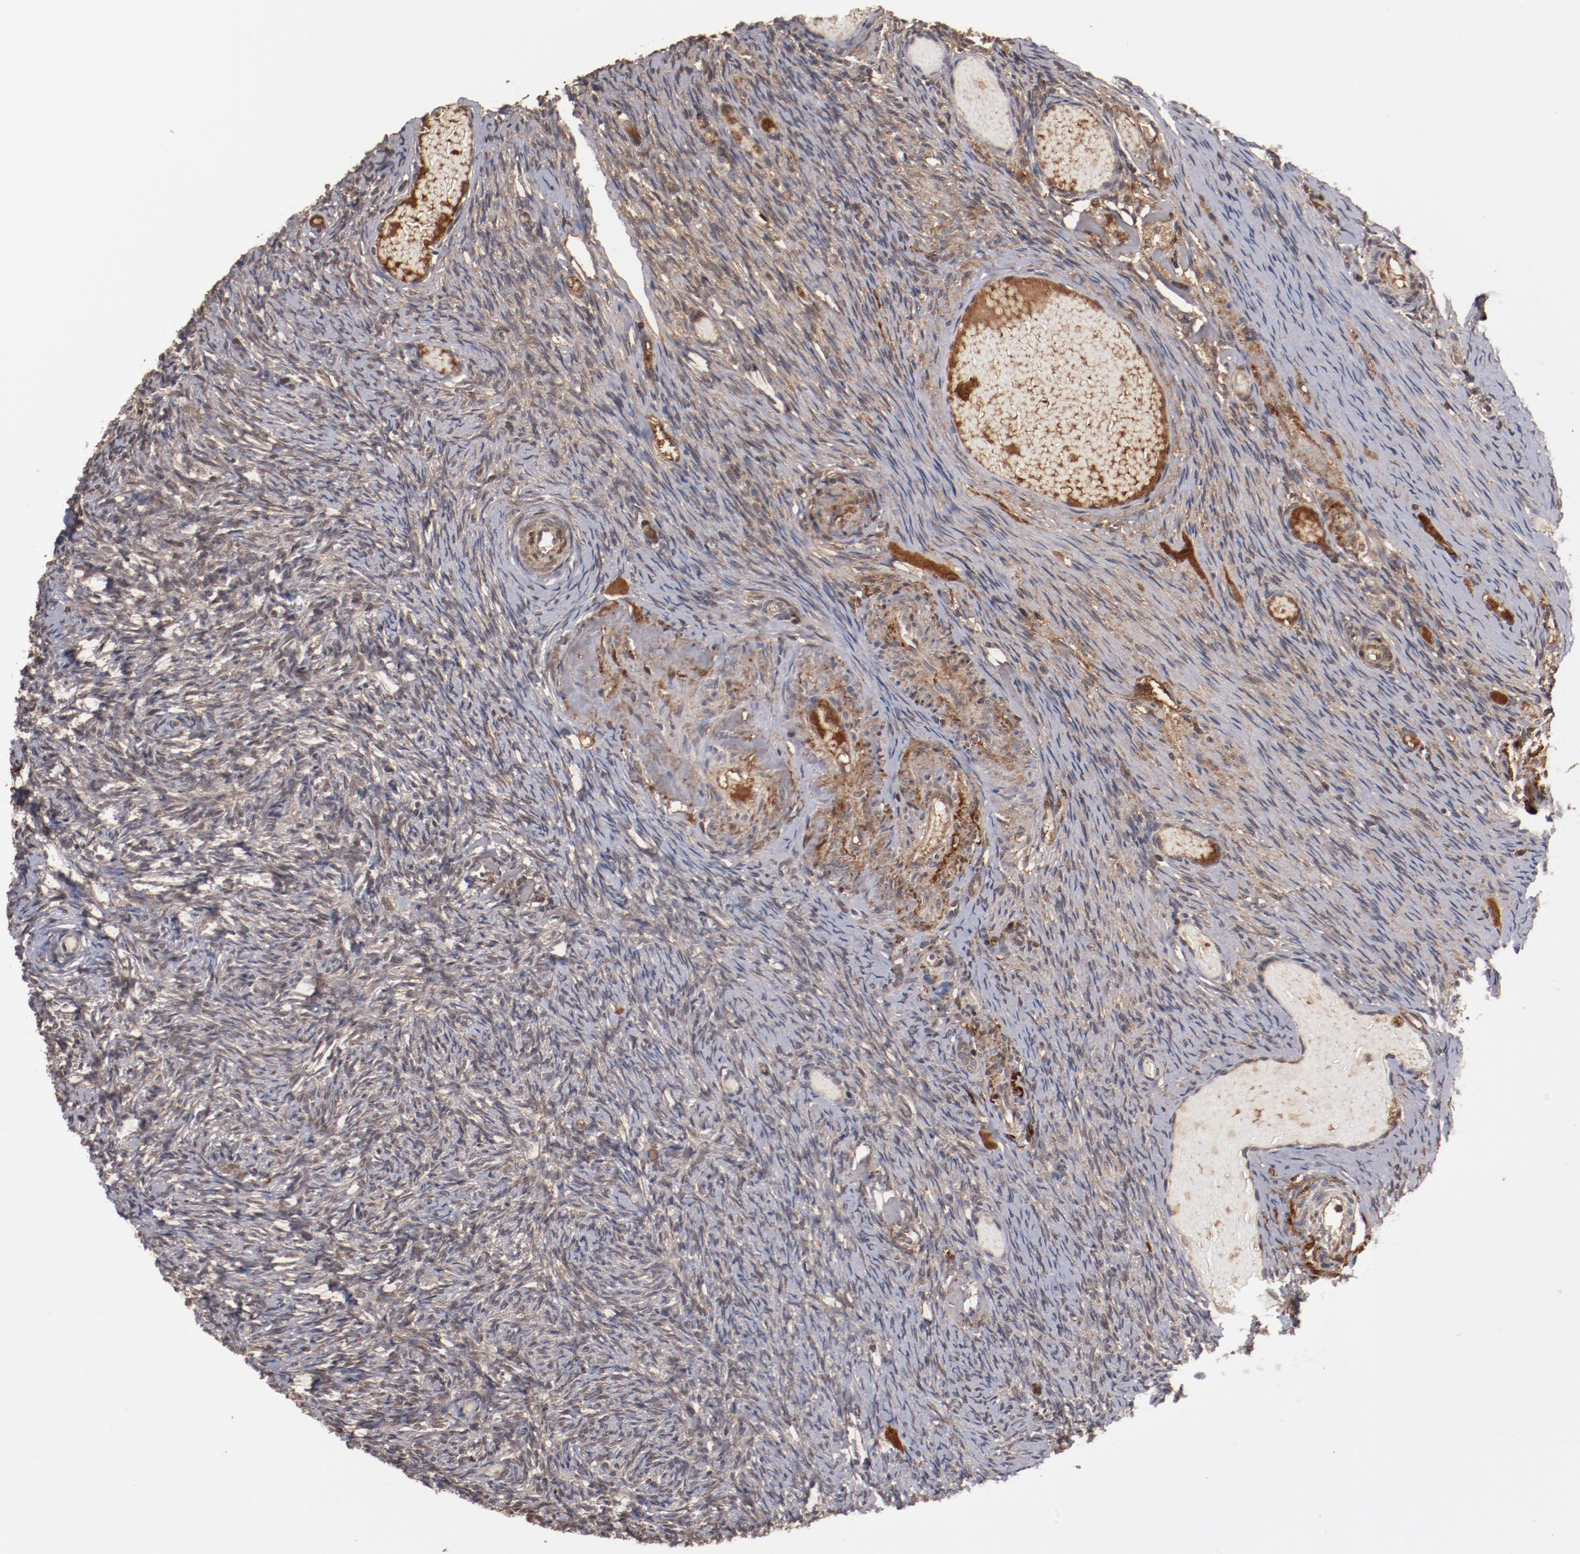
{"staining": {"intensity": "weak", "quantity": ">75%", "location": "cytoplasmic/membranous"}, "tissue": "ovary", "cell_type": "Follicle cells", "image_type": "normal", "snomed": [{"axis": "morphology", "description": "Normal tissue, NOS"}, {"axis": "topography", "description": "Ovary"}], "caption": "Immunohistochemistry histopathology image of benign human ovary stained for a protein (brown), which demonstrates low levels of weak cytoplasmic/membranous expression in about >75% of follicle cells.", "gene": "TENM1", "patient": {"sex": "female", "age": 60}}